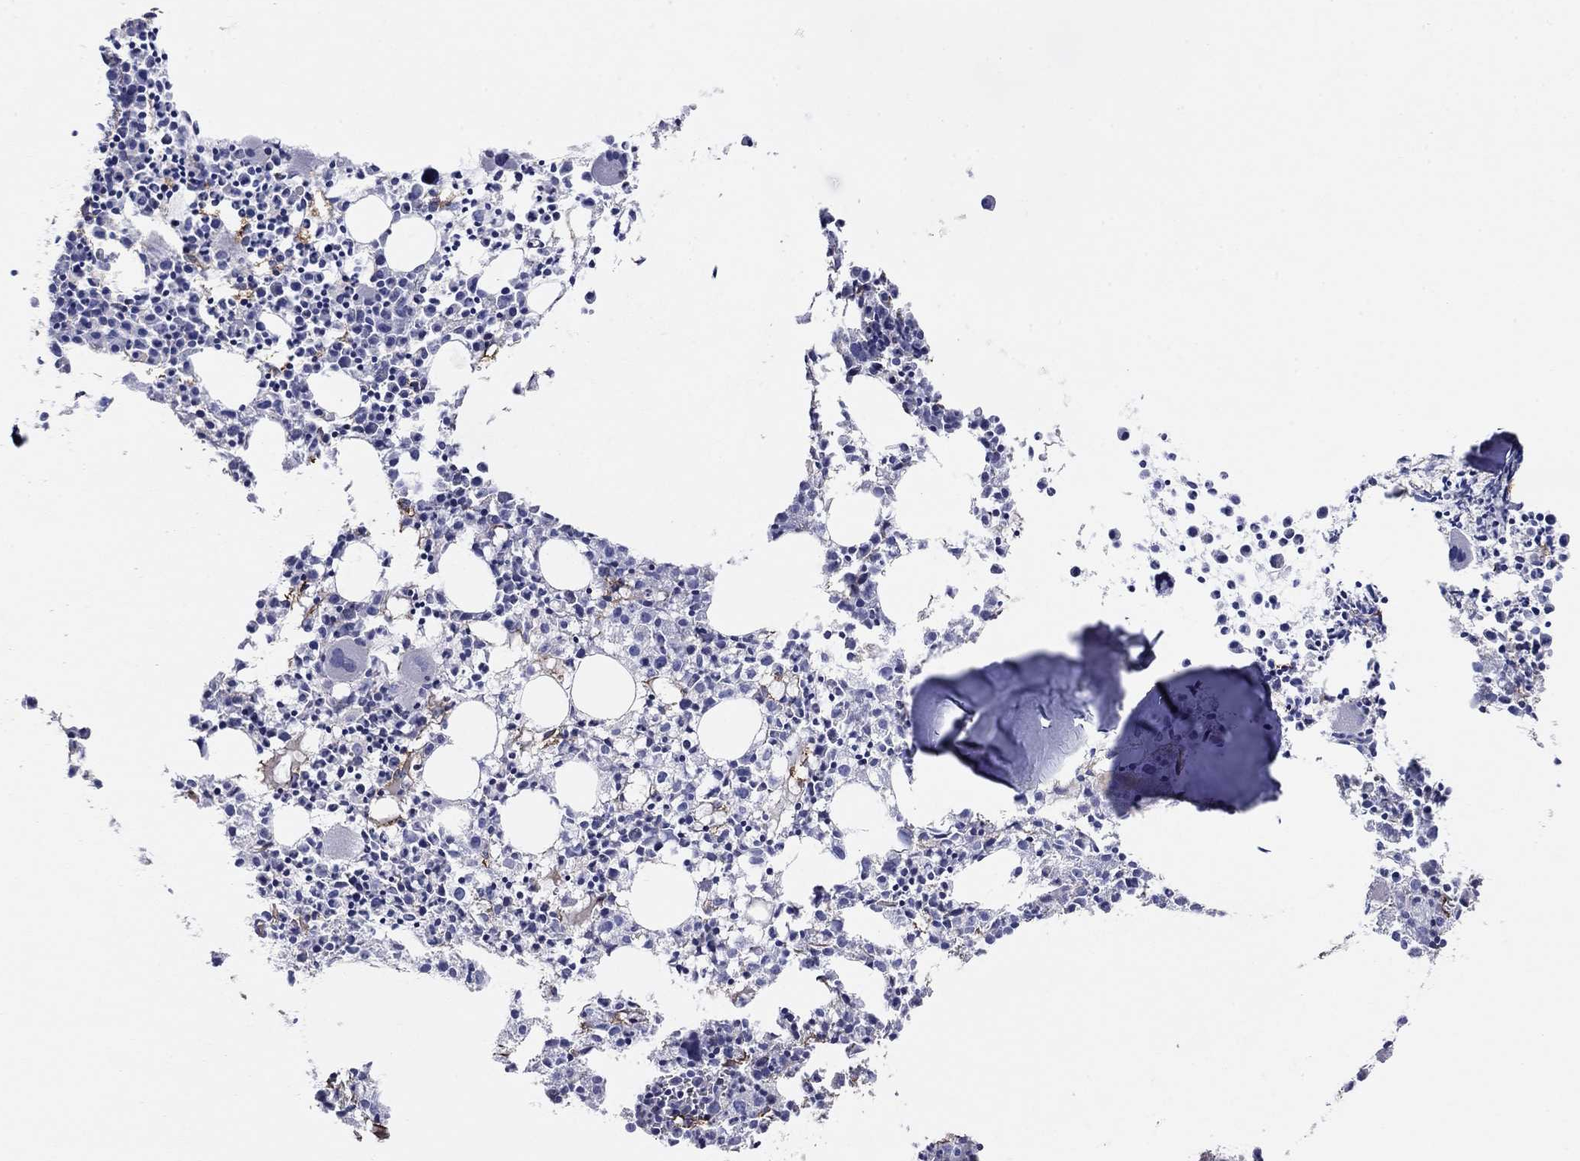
{"staining": {"intensity": "negative", "quantity": "none", "location": "none"}, "tissue": "bone marrow", "cell_type": "Hematopoietic cells", "image_type": "normal", "snomed": [{"axis": "morphology", "description": "Normal tissue, NOS"}, {"axis": "morphology", "description": "Inflammation, NOS"}, {"axis": "topography", "description": "Bone marrow"}], "caption": "Bone marrow was stained to show a protein in brown. There is no significant positivity in hematopoietic cells. Brightfield microscopy of IHC stained with DAB (3,3'-diaminobenzidine) (brown) and hematoxylin (blue), captured at high magnification.", "gene": "EMP2", "patient": {"sex": "male", "age": 3}}